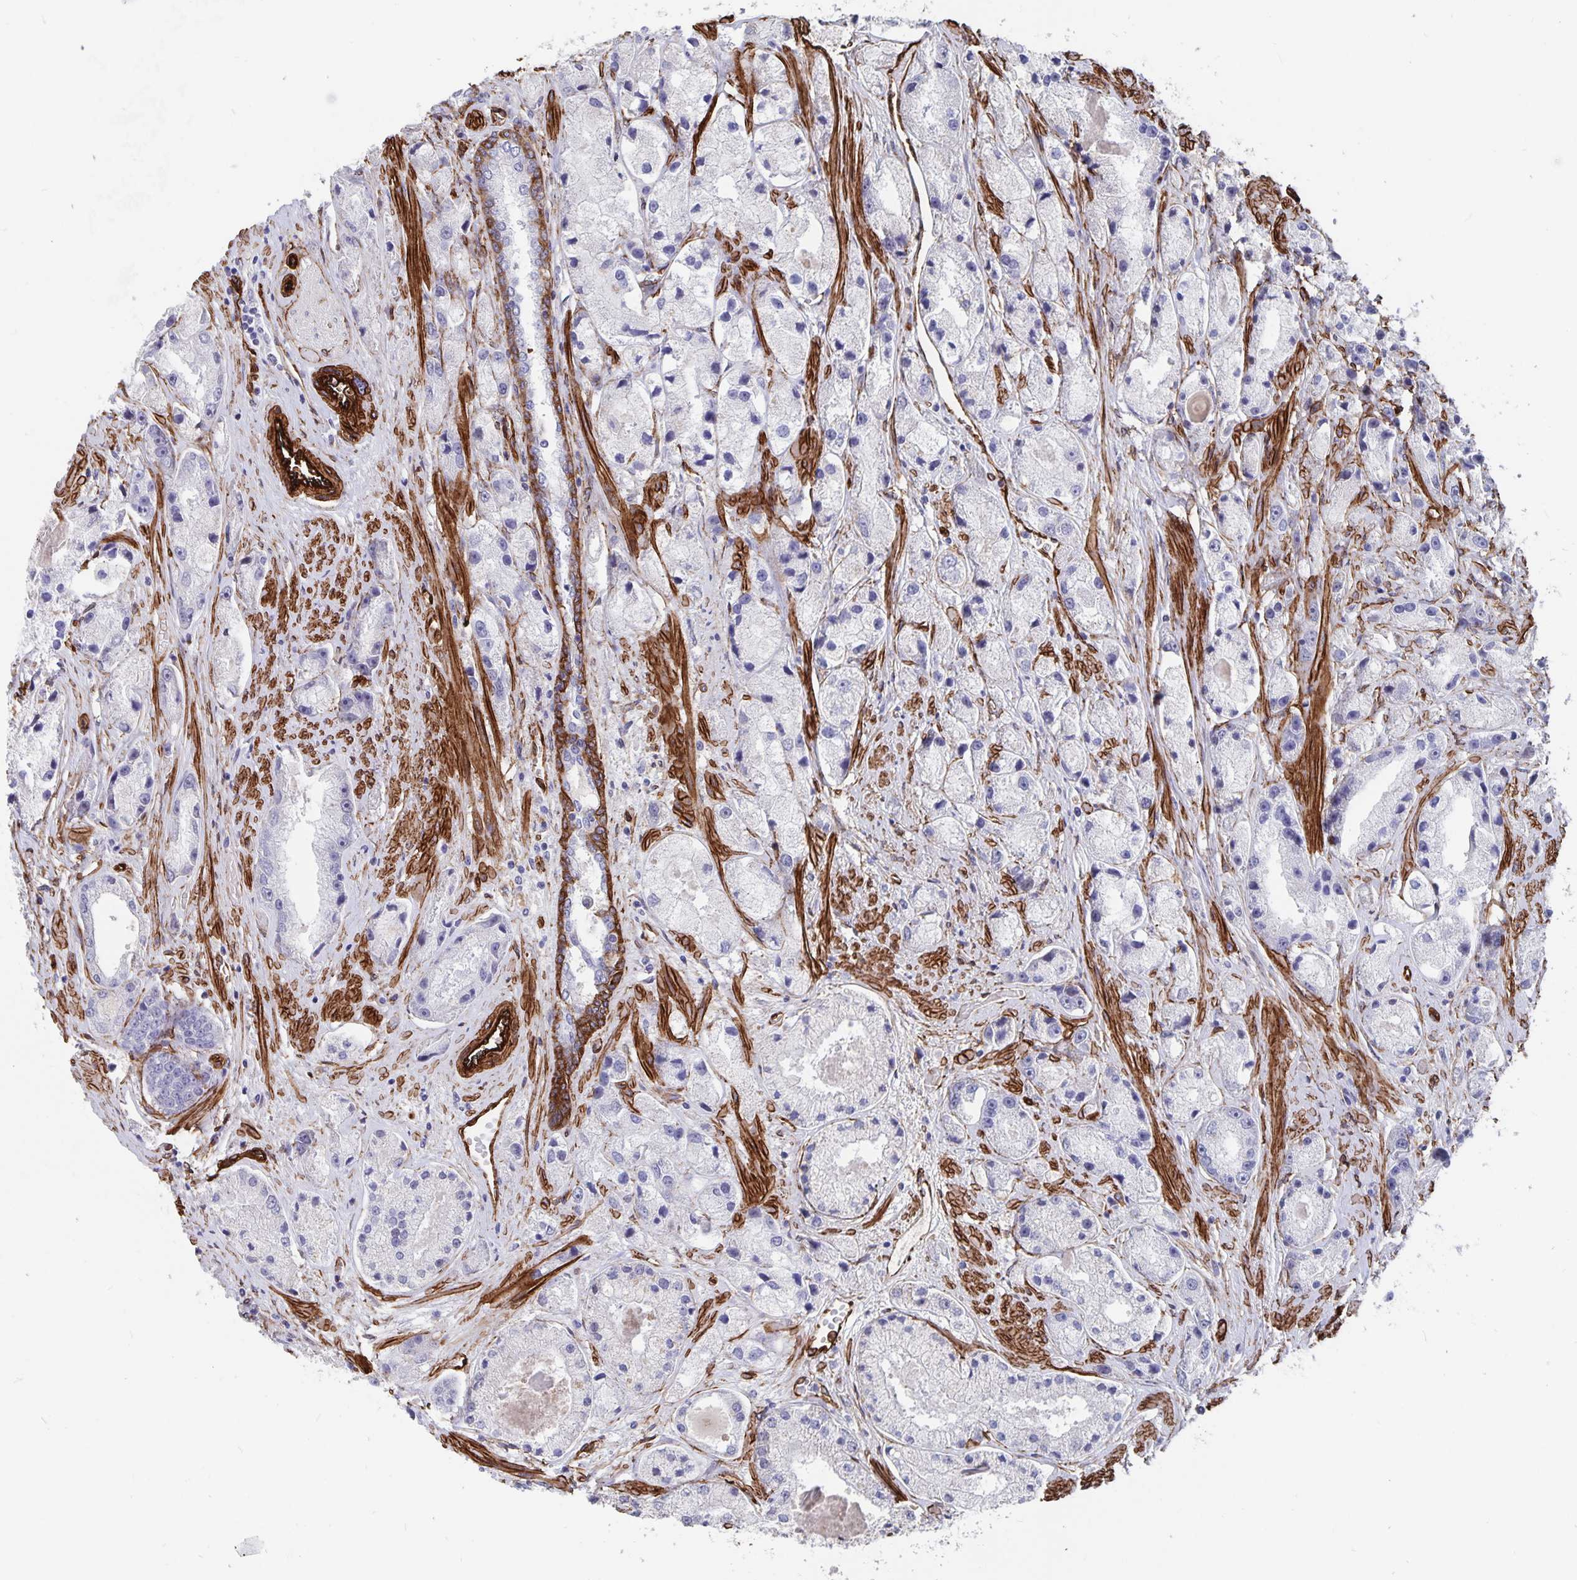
{"staining": {"intensity": "negative", "quantity": "none", "location": "none"}, "tissue": "prostate cancer", "cell_type": "Tumor cells", "image_type": "cancer", "snomed": [{"axis": "morphology", "description": "Adenocarcinoma, High grade"}, {"axis": "topography", "description": "Prostate"}], "caption": "The immunohistochemistry image has no significant staining in tumor cells of high-grade adenocarcinoma (prostate) tissue.", "gene": "DCHS2", "patient": {"sex": "male", "age": 67}}